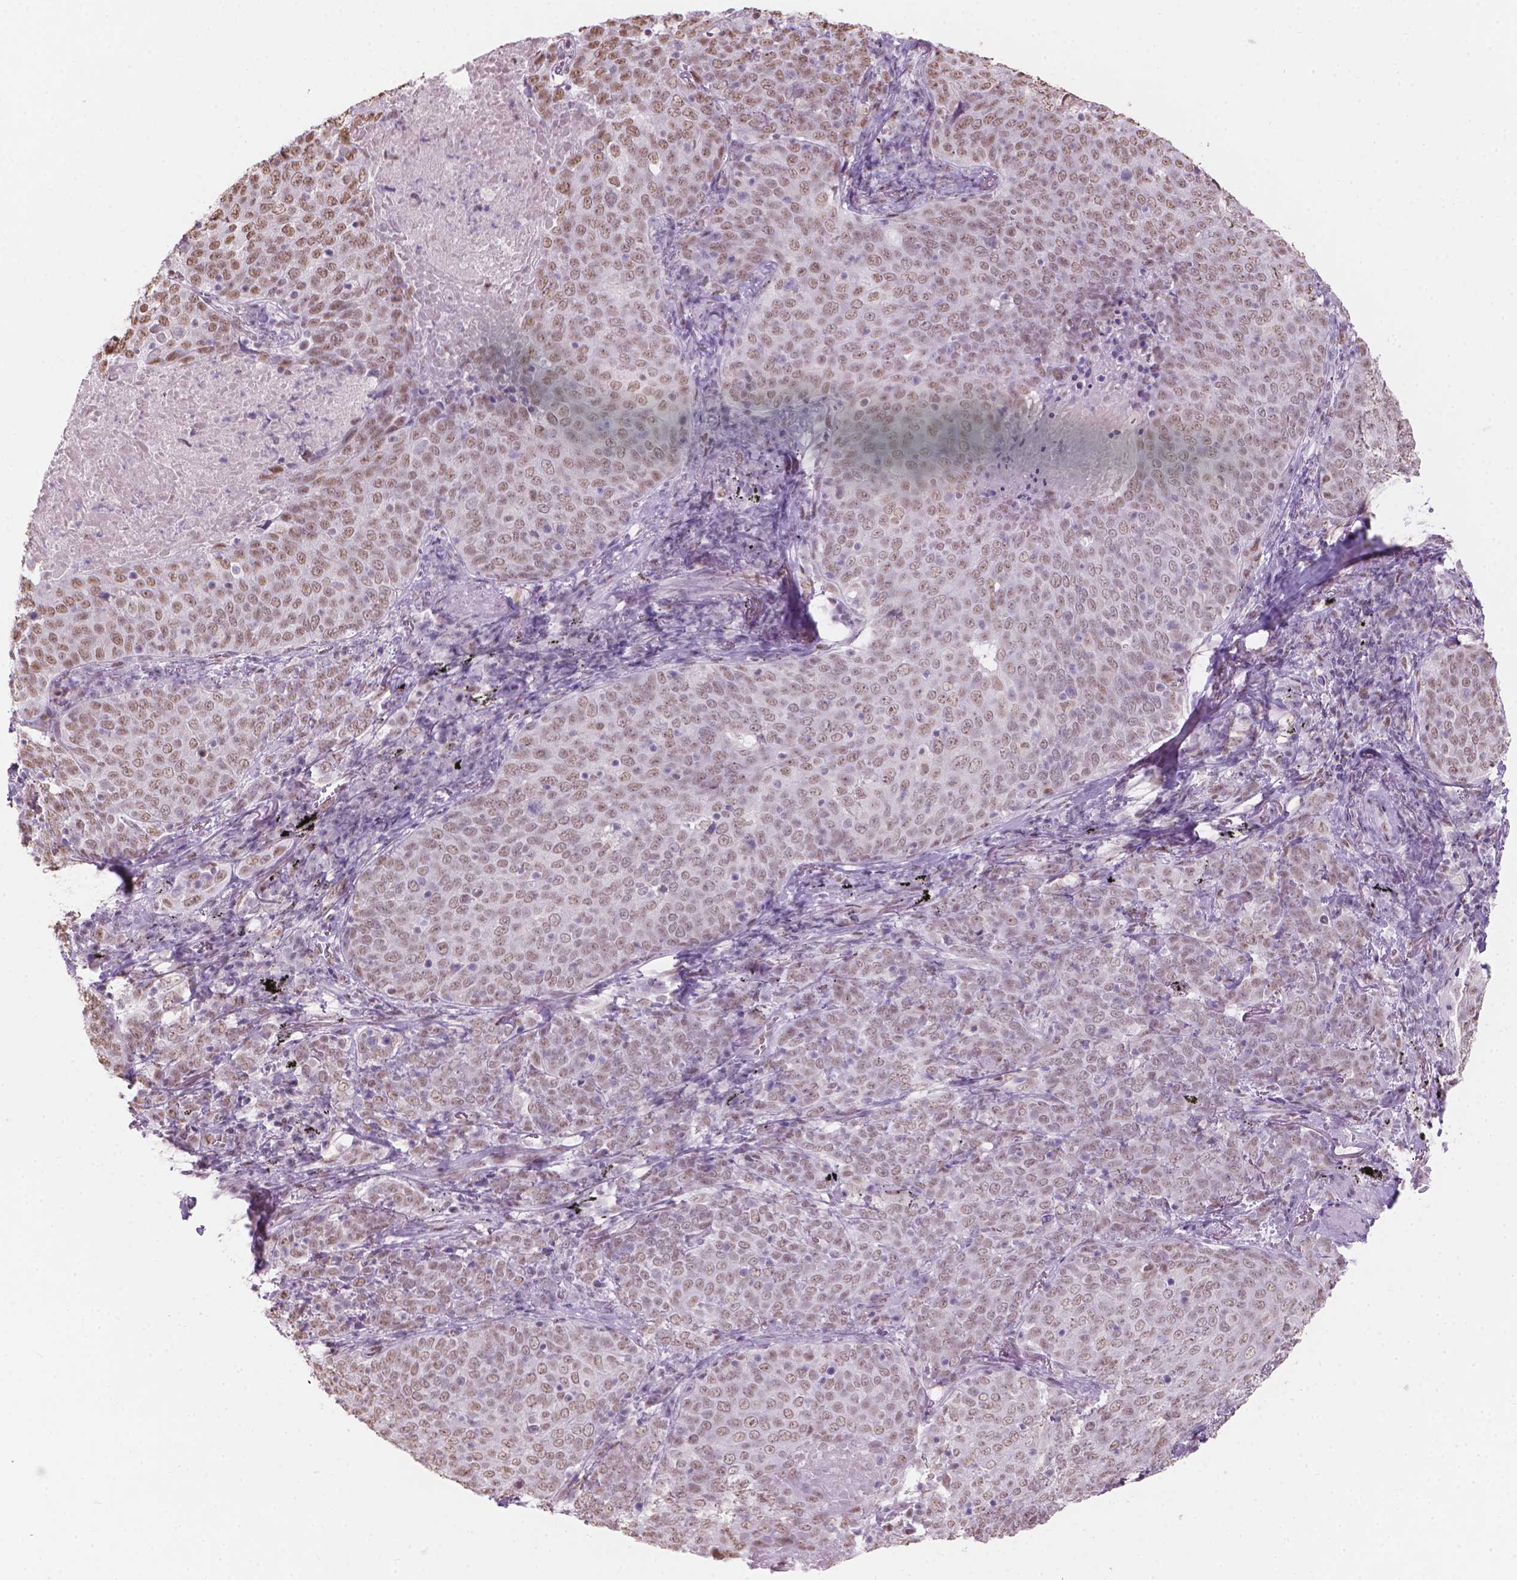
{"staining": {"intensity": "moderate", "quantity": ">75%", "location": "nuclear"}, "tissue": "lung cancer", "cell_type": "Tumor cells", "image_type": "cancer", "snomed": [{"axis": "morphology", "description": "Squamous cell carcinoma, NOS"}, {"axis": "topography", "description": "Lung"}], "caption": "Protein staining of lung cancer (squamous cell carcinoma) tissue displays moderate nuclear expression in about >75% of tumor cells. (Brightfield microscopy of DAB IHC at high magnification).", "gene": "PIAS2", "patient": {"sex": "male", "age": 82}}